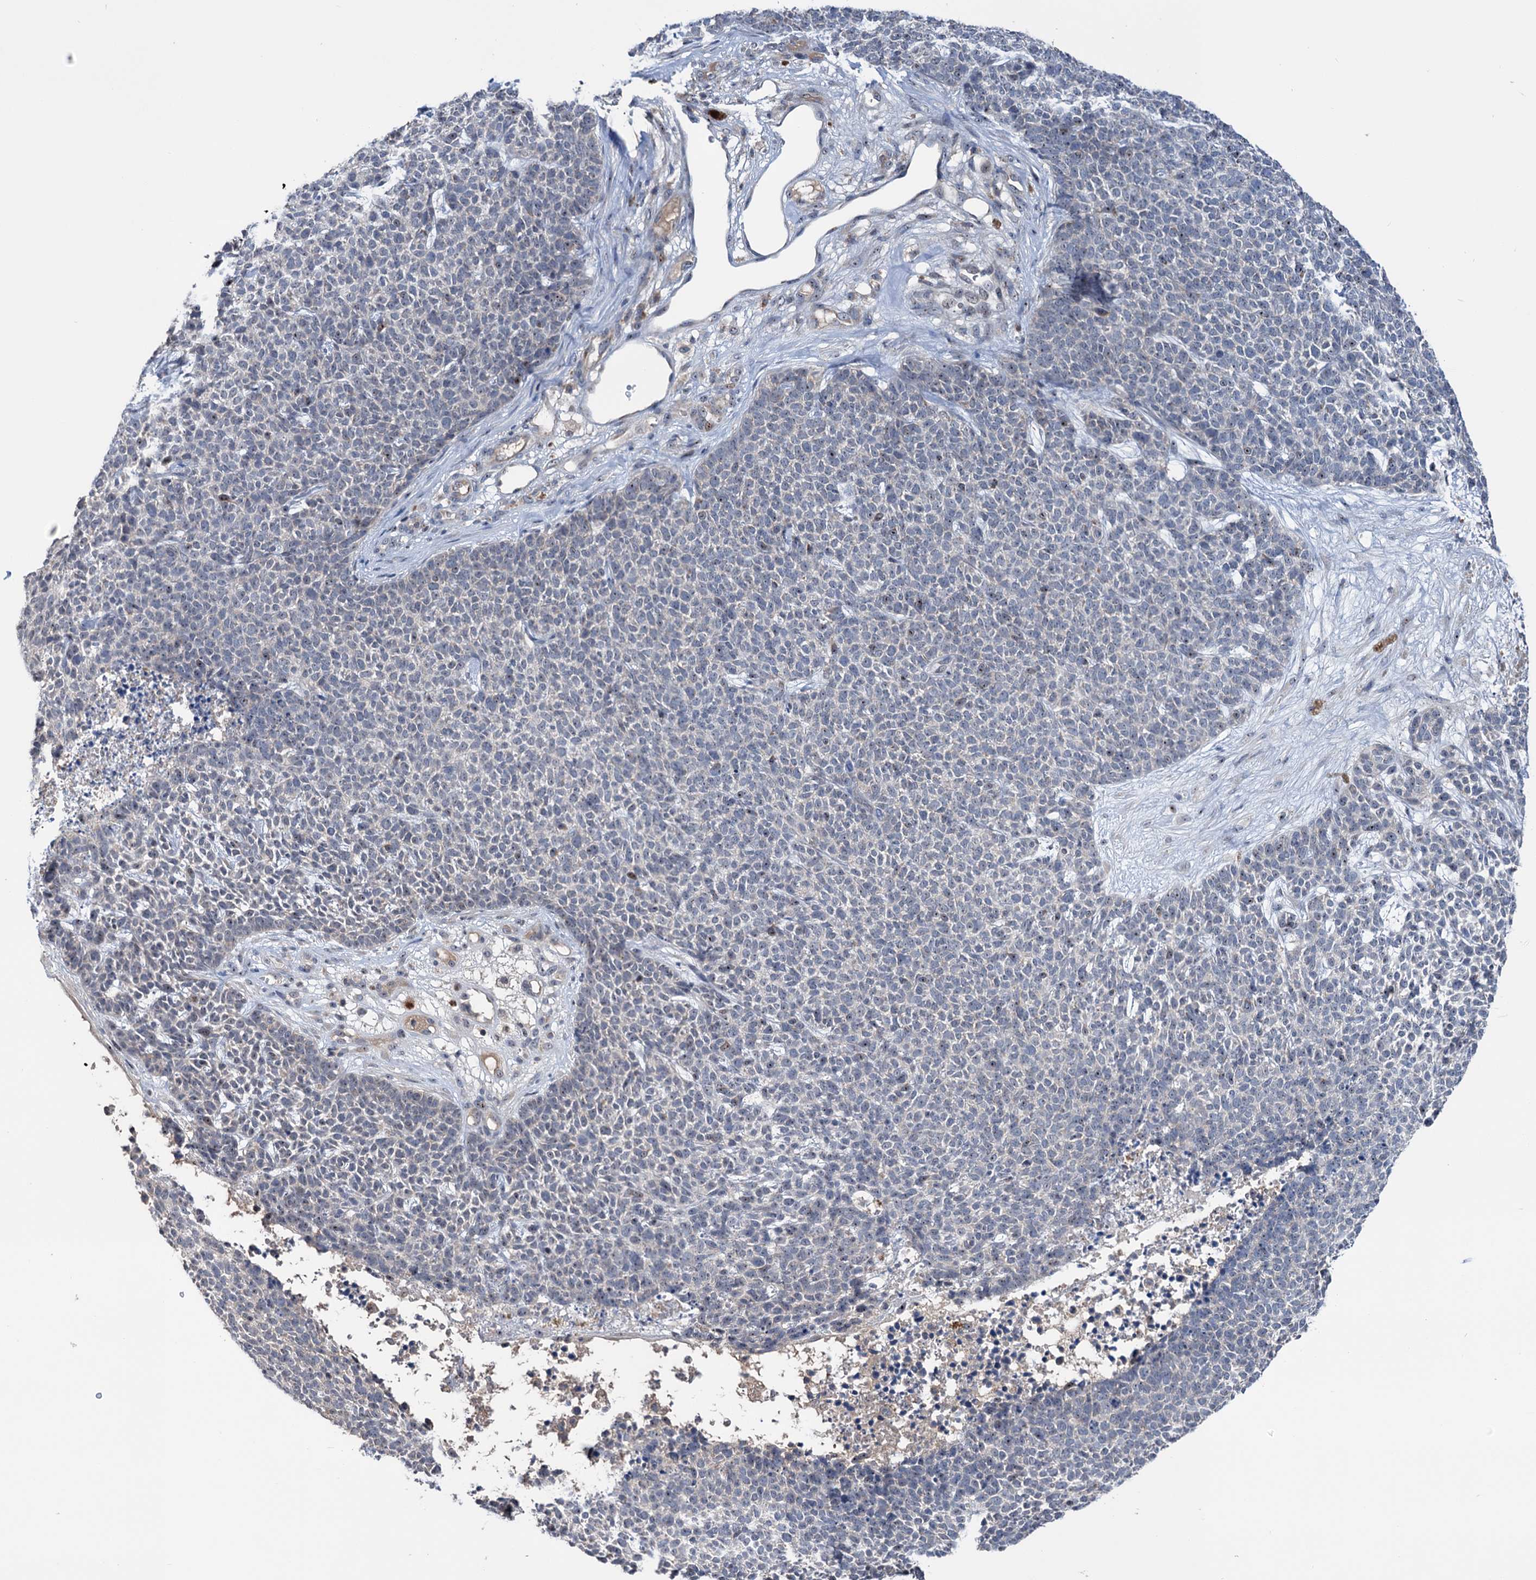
{"staining": {"intensity": "negative", "quantity": "none", "location": "none"}, "tissue": "skin cancer", "cell_type": "Tumor cells", "image_type": "cancer", "snomed": [{"axis": "morphology", "description": "Basal cell carcinoma"}, {"axis": "topography", "description": "Skin"}], "caption": "Tumor cells are negative for brown protein staining in skin basal cell carcinoma. The staining was performed using DAB (3,3'-diaminobenzidine) to visualize the protein expression in brown, while the nuclei were stained in blue with hematoxylin (Magnification: 20x).", "gene": "HTR3B", "patient": {"sex": "female", "age": 84}}